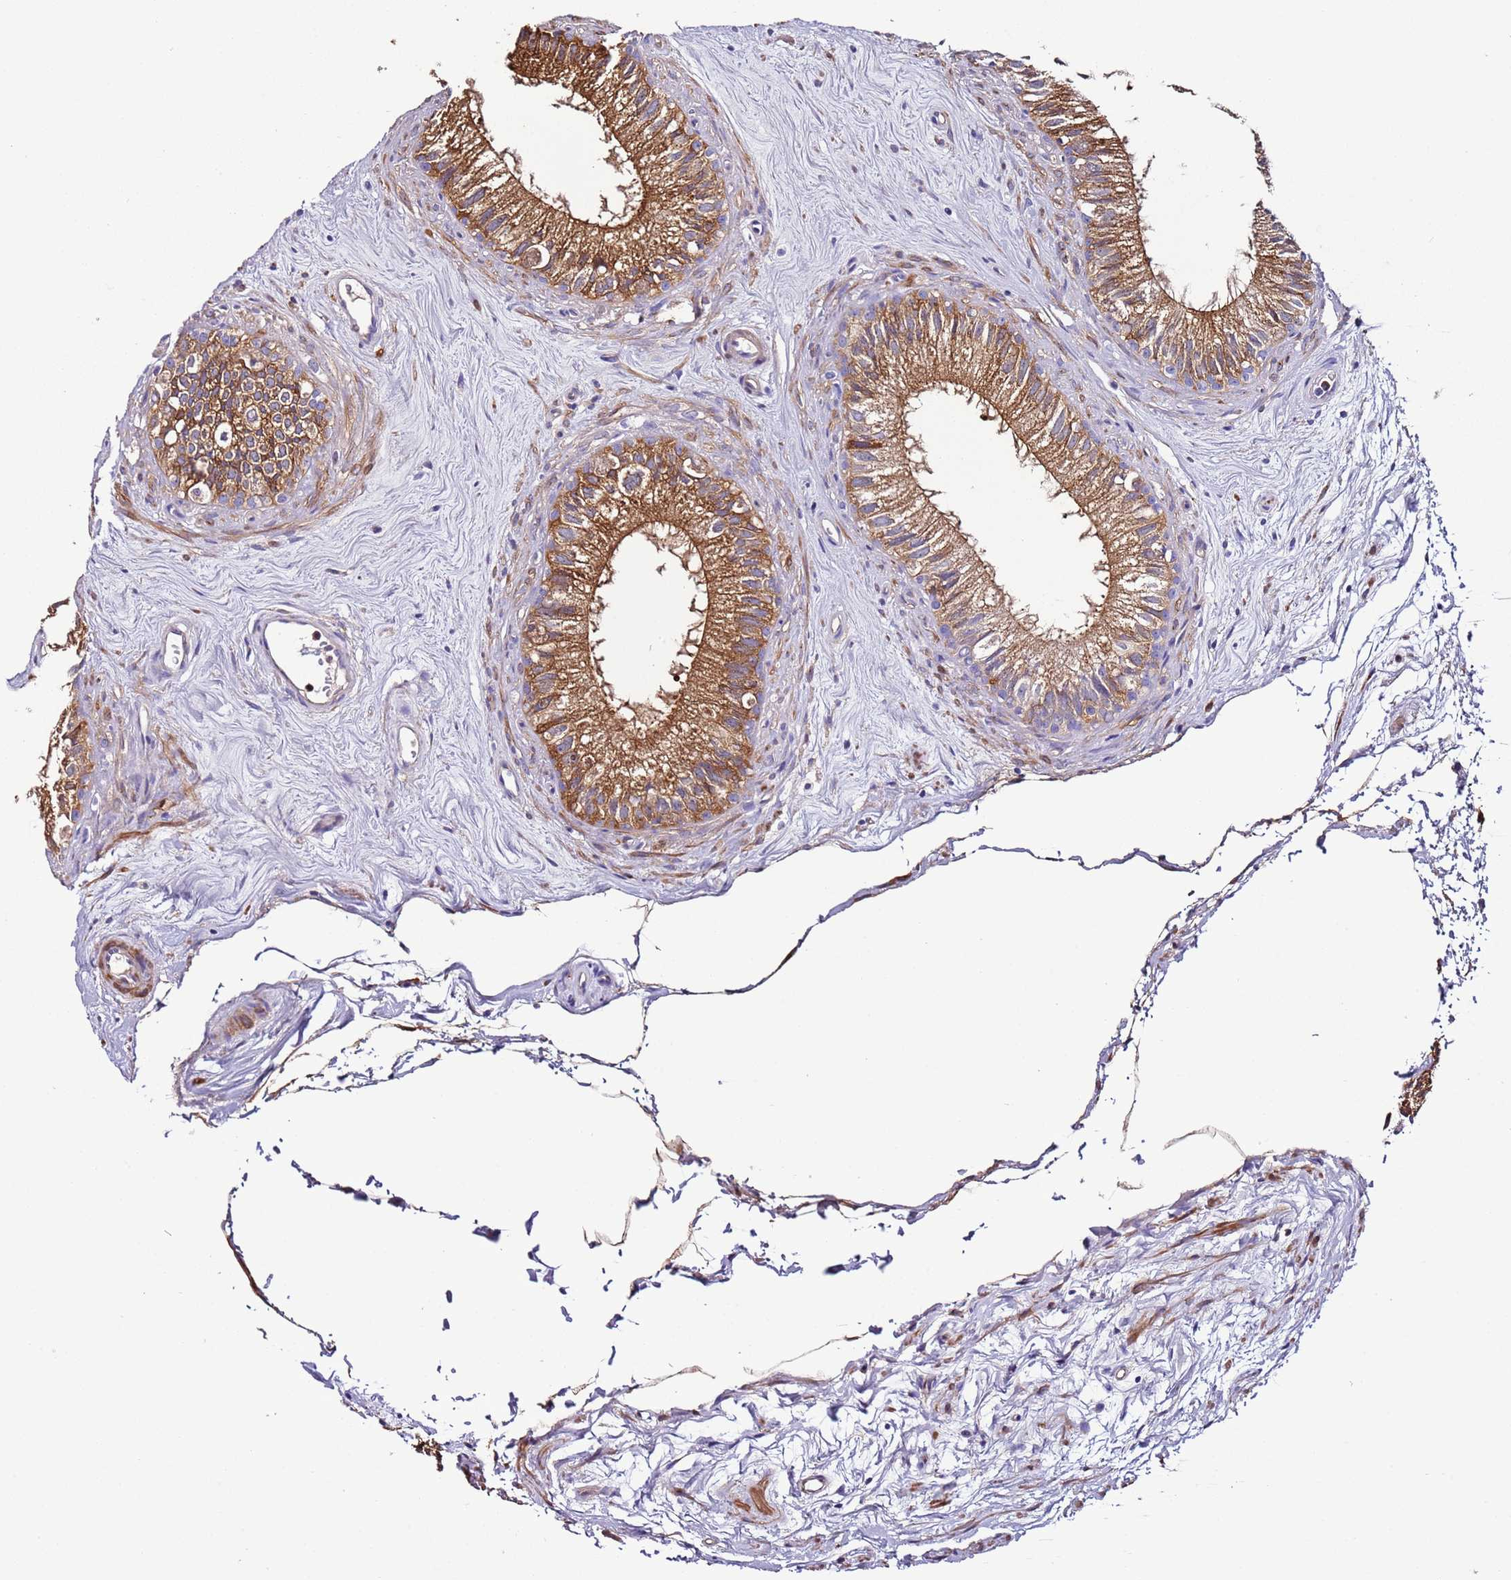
{"staining": {"intensity": "strong", "quantity": ">75%", "location": "cytoplasmic/membranous"}, "tissue": "epididymis", "cell_type": "Glandular cells", "image_type": "normal", "snomed": [{"axis": "morphology", "description": "Normal tissue, NOS"}, {"axis": "topography", "description": "Epididymis"}], "caption": "Epididymis stained for a protein exhibits strong cytoplasmic/membranous positivity in glandular cells. The staining is performed using DAB (3,3'-diaminobenzidine) brown chromogen to label protein expression. The nuclei are counter-stained blue using hematoxylin.", "gene": "FAM174C", "patient": {"sex": "male", "age": 71}}